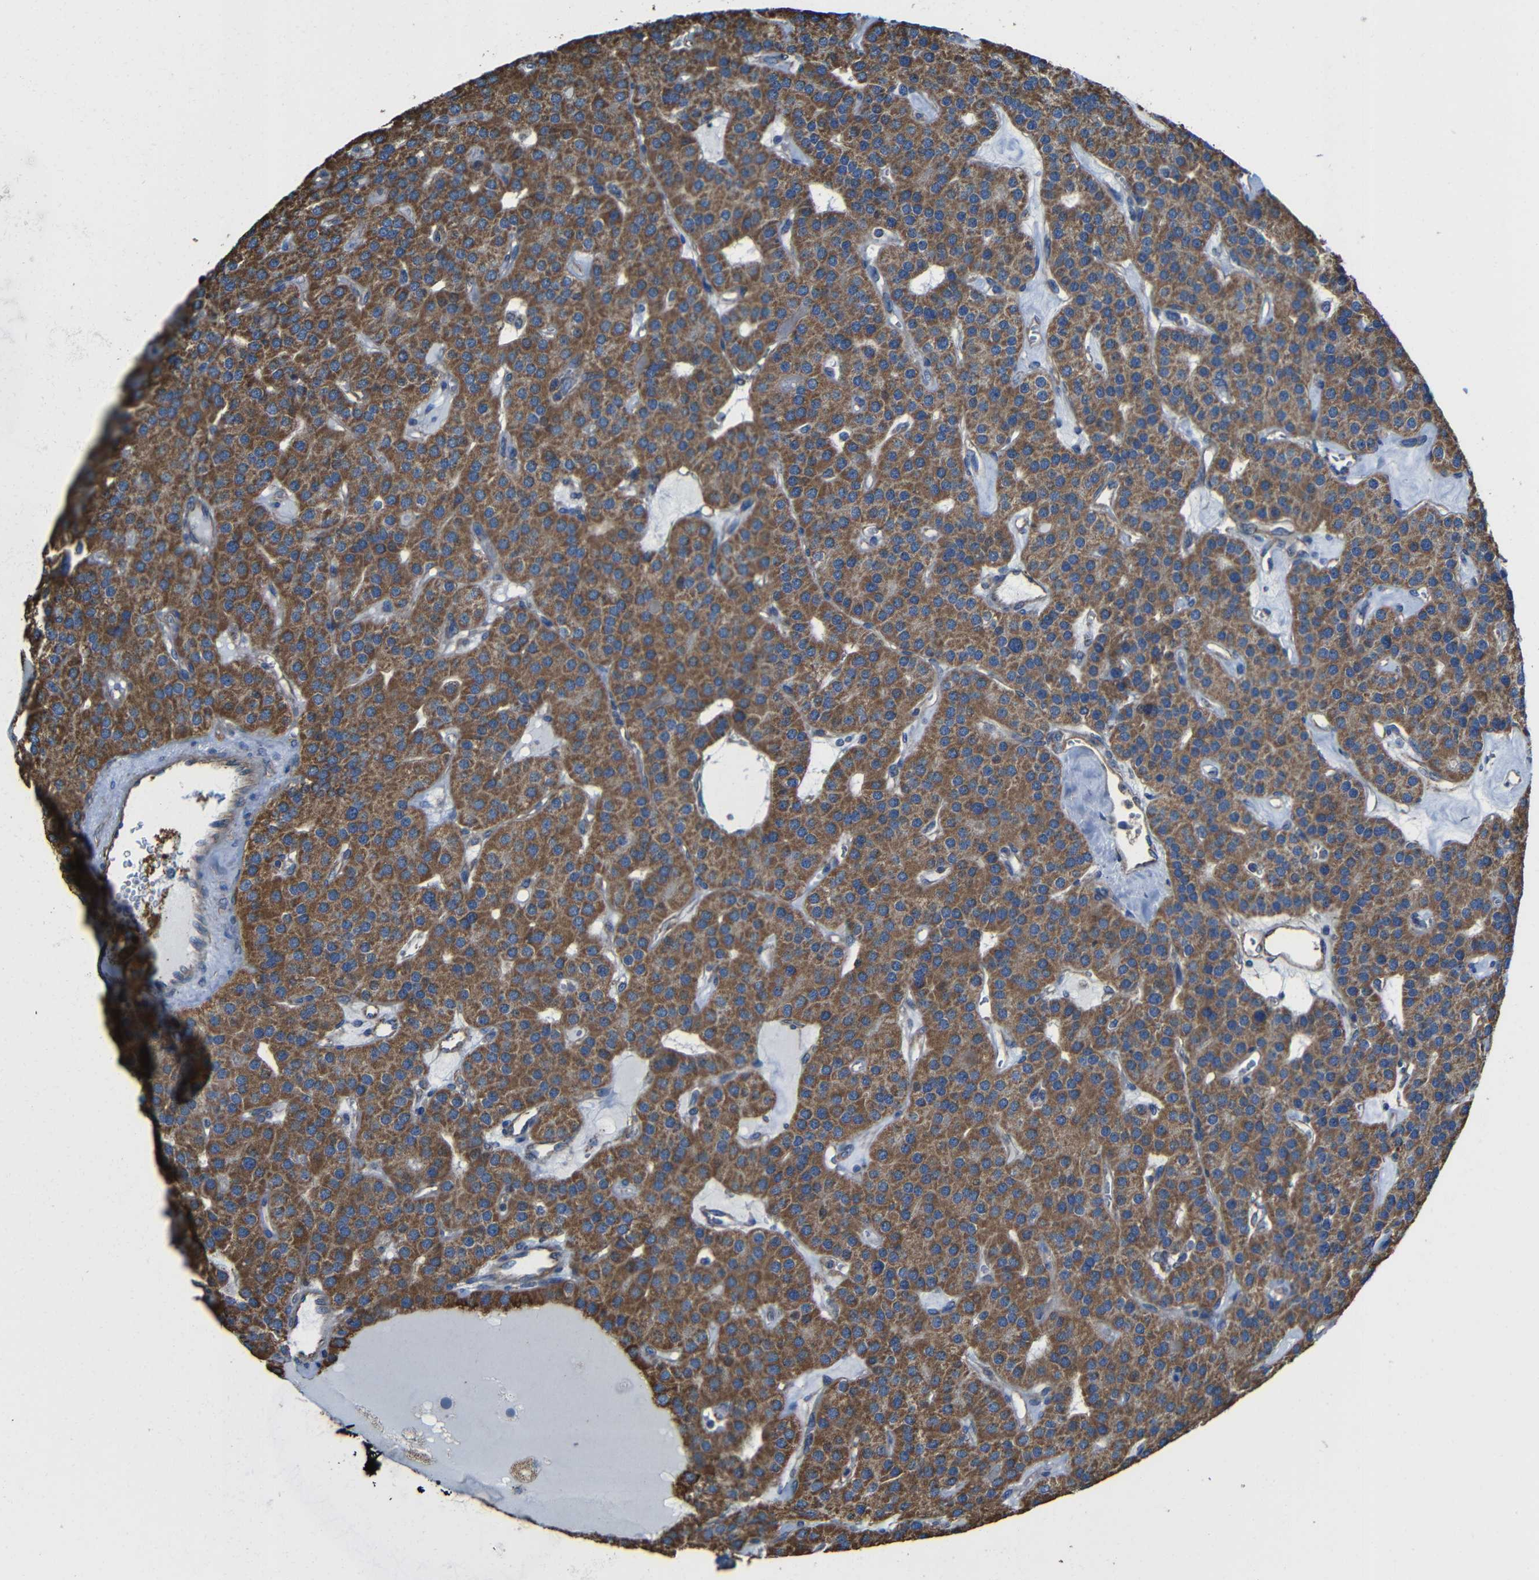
{"staining": {"intensity": "moderate", "quantity": ">75%", "location": "cytoplasmic/membranous"}, "tissue": "parathyroid gland", "cell_type": "Glandular cells", "image_type": "normal", "snomed": [{"axis": "morphology", "description": "Normal tissue, NOS"}, {"axis": "morphology", "description": "Adenoma, NOS"}, {"axis": "topography", "description": "Parathyroid gland"}], "caption": "DAB immunohistochemical staining of unremarkable parathyroid gland demonstrates moderate cytoplasmic/membranous protein staining in approximately >75% of glandular cells.", "gene": "INTS6L", "patient": {"sex": "female", "age": 86}}